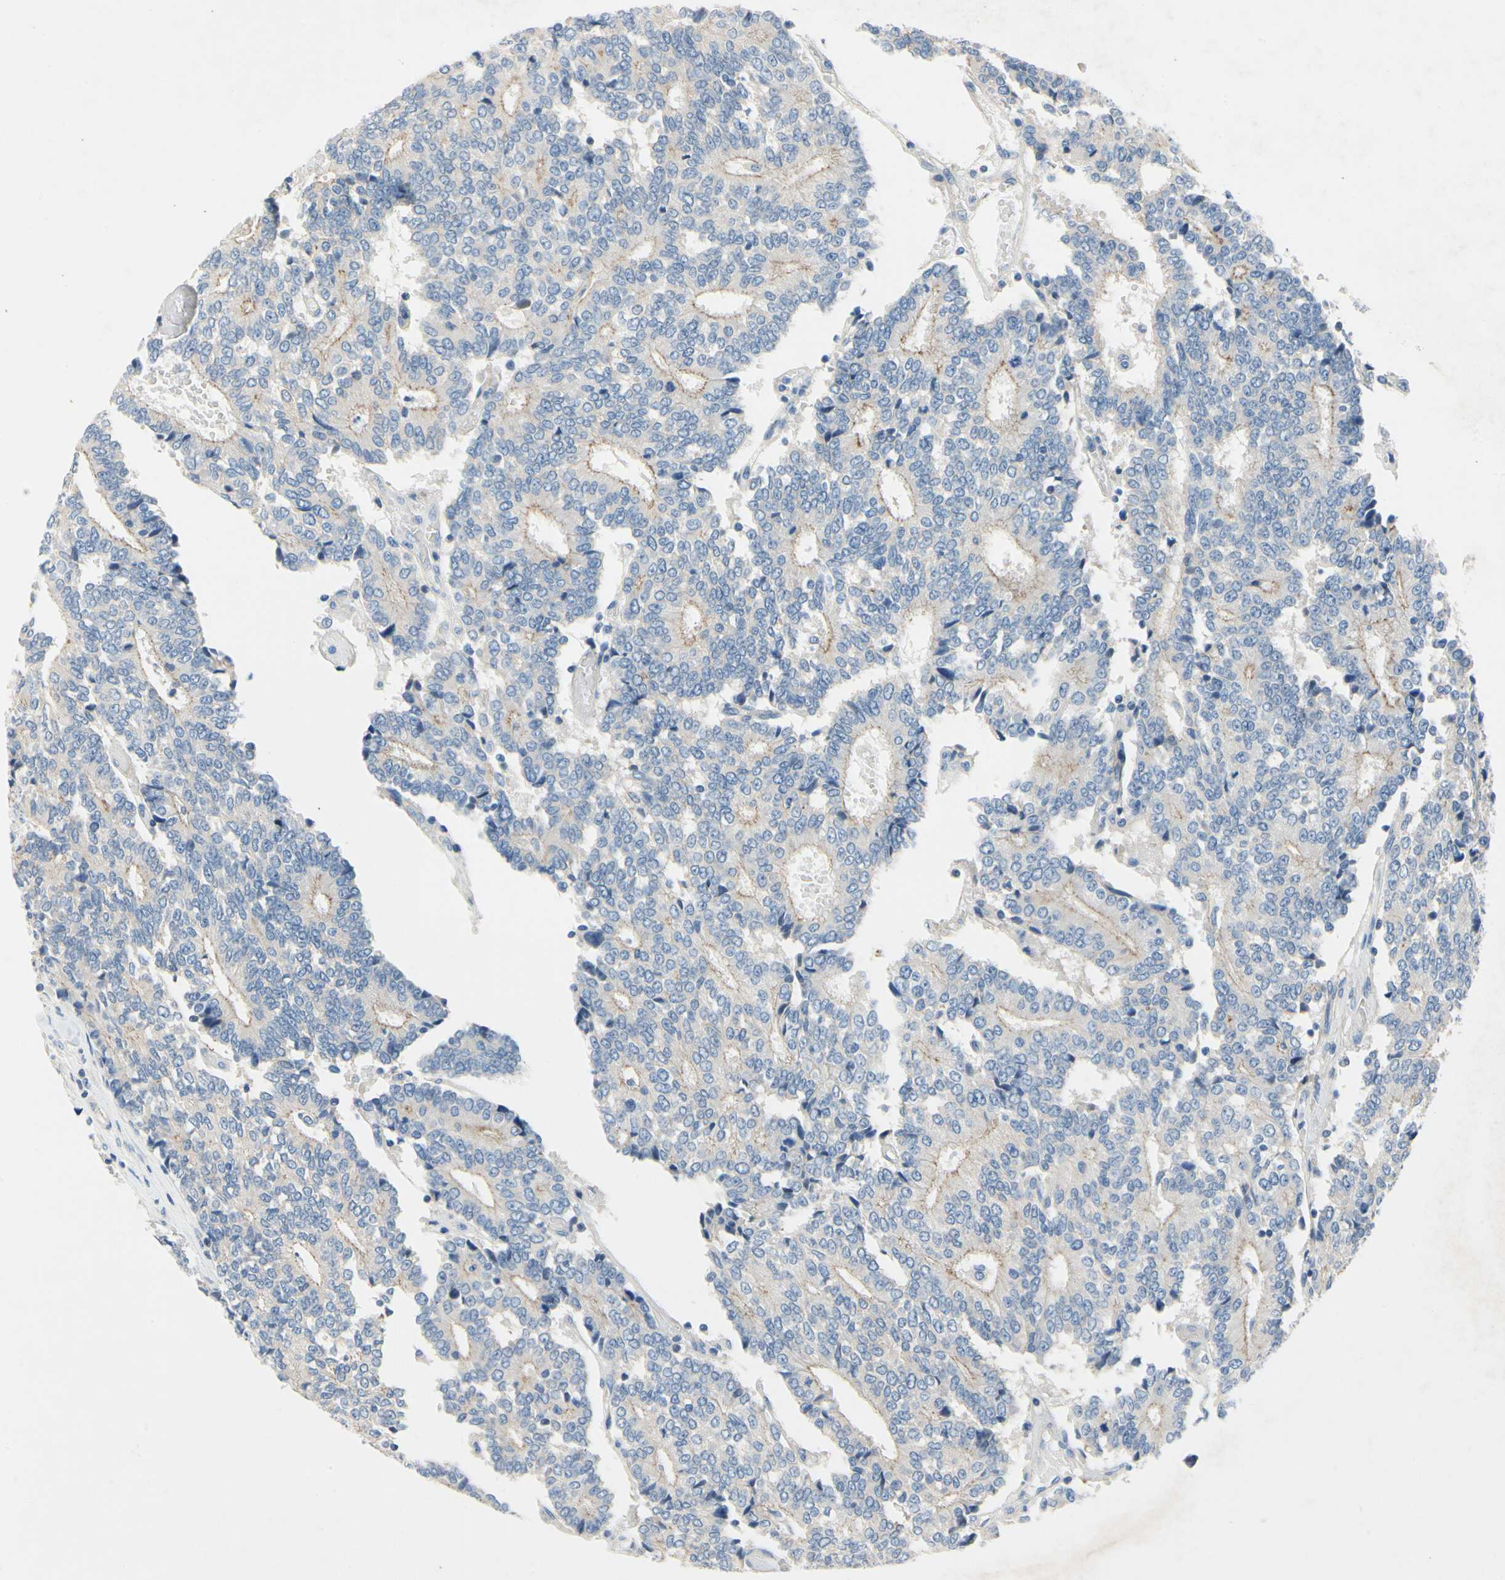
{"staining": {"intensity": "weak", "quantity": "<25%", "location": "cytoplasmic/membranous"}, "tissue": "prostate cancer", "cell_type": "Tumor cells", "image_type": "cancer", "snomed": [{"axis": "morphology", "description": "Adenocarcinoma, High grade"}, {"axis": "topography", "description": "Prostate"}], "caption": "Immunohistochemistry histopathology image of high-grade adenocarcinoma (prostate) stained for a protein (brown), which exhibits no expression in tumor cells.", "gene": "CA14", "patient": {"sex": "male", "age": 55}}